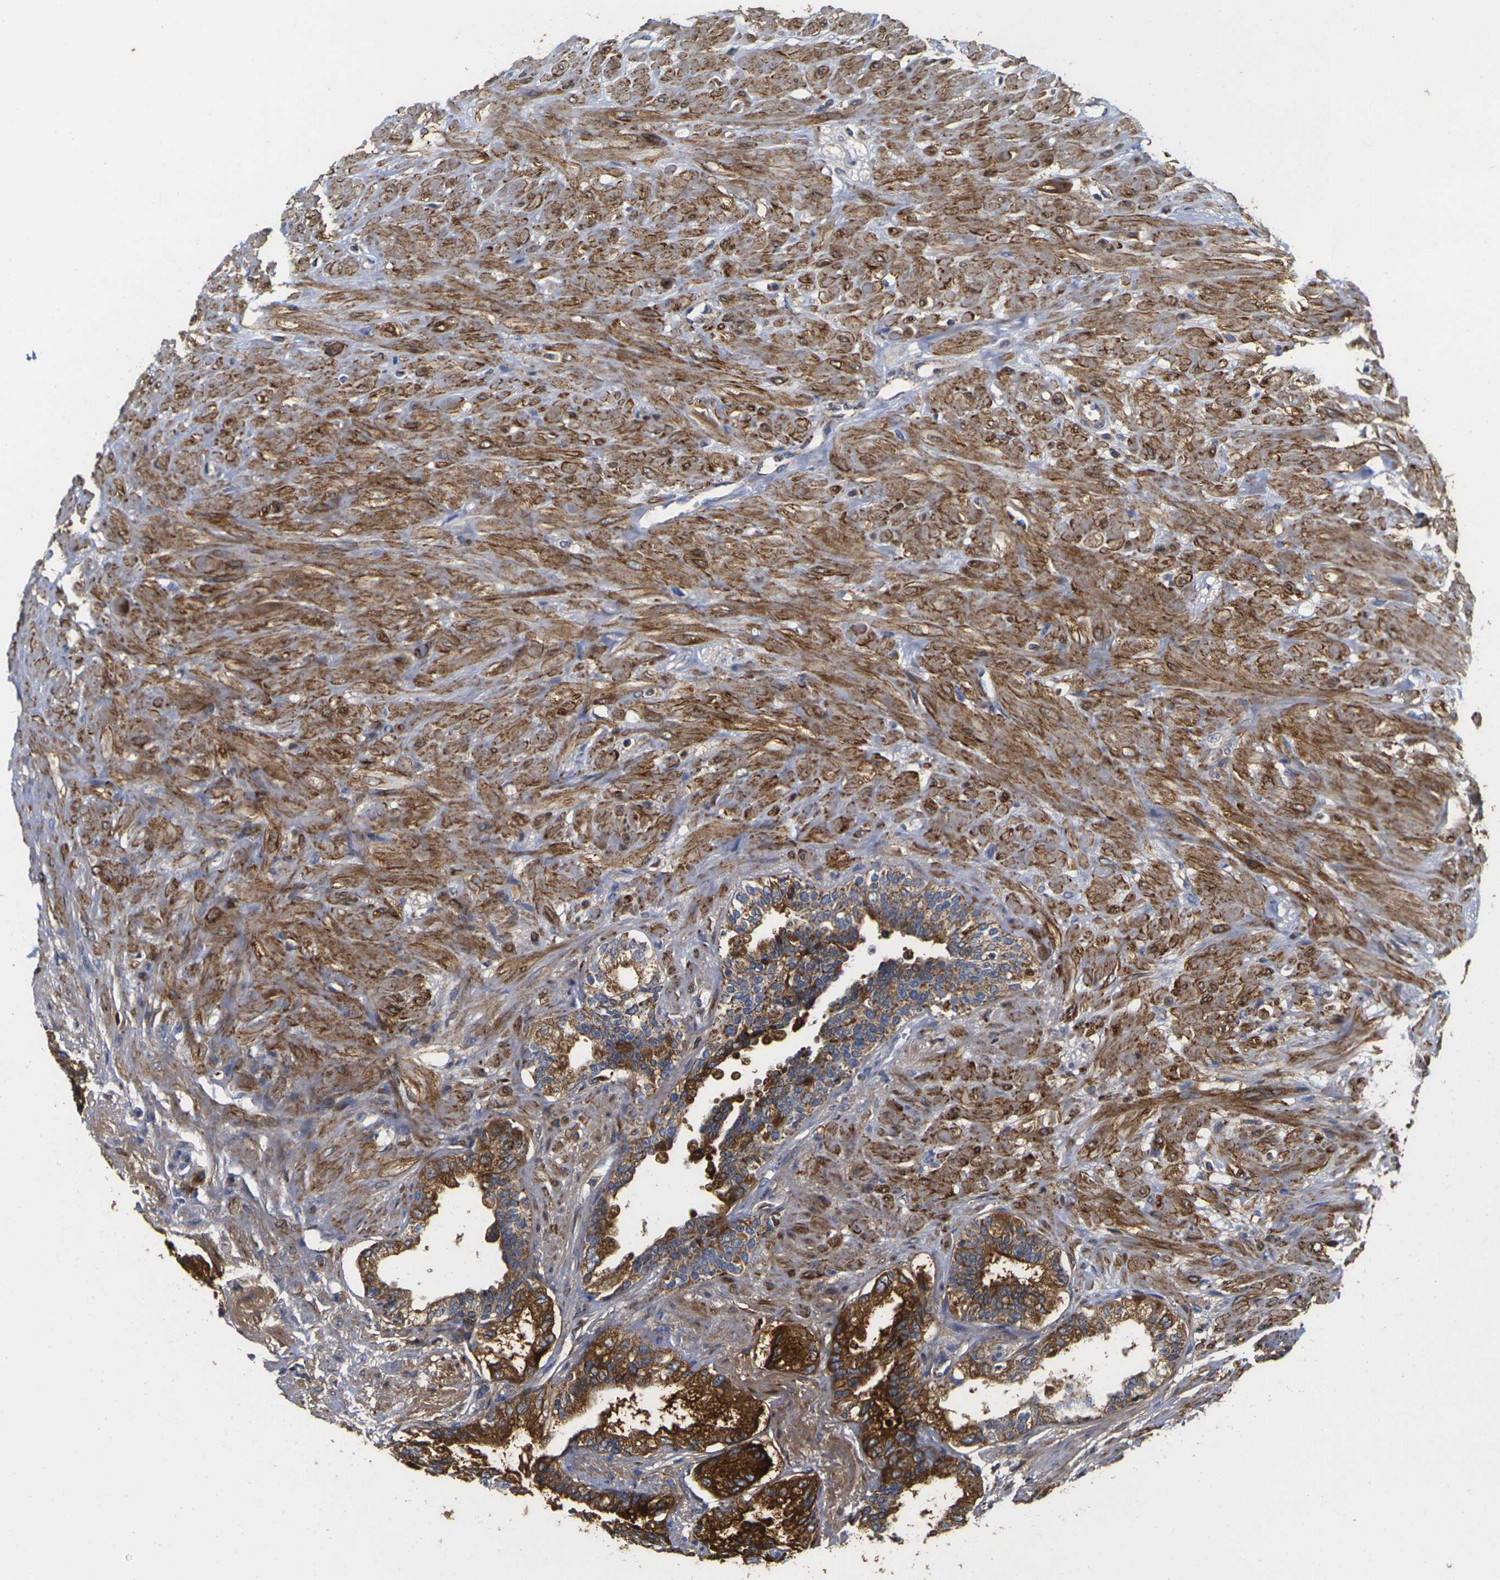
{"staining": {"intensity": "strong", "quantity": ">75%", "location": "cytoplasmic/membranous"}, "tissue": "seminal vesicle", "cell_type": "Glandular cells", "image_type": "normal", "snomed": [{"axis": "morphology", "description": "Normal tissue, NOS"}, {"axis": "topography", "description": "Seminal veicle"}], "caption": "A high amount of strong cytoplasmic/membranous staining is present in about >75% of glandular cells in benign seminal vesicle. (DAB (3,3'-diaminobenzidine) IHC with brightfield microscopy, high magnification).", "gene": "P2RY11", "patient": {"sex": "male", "age": 61}}